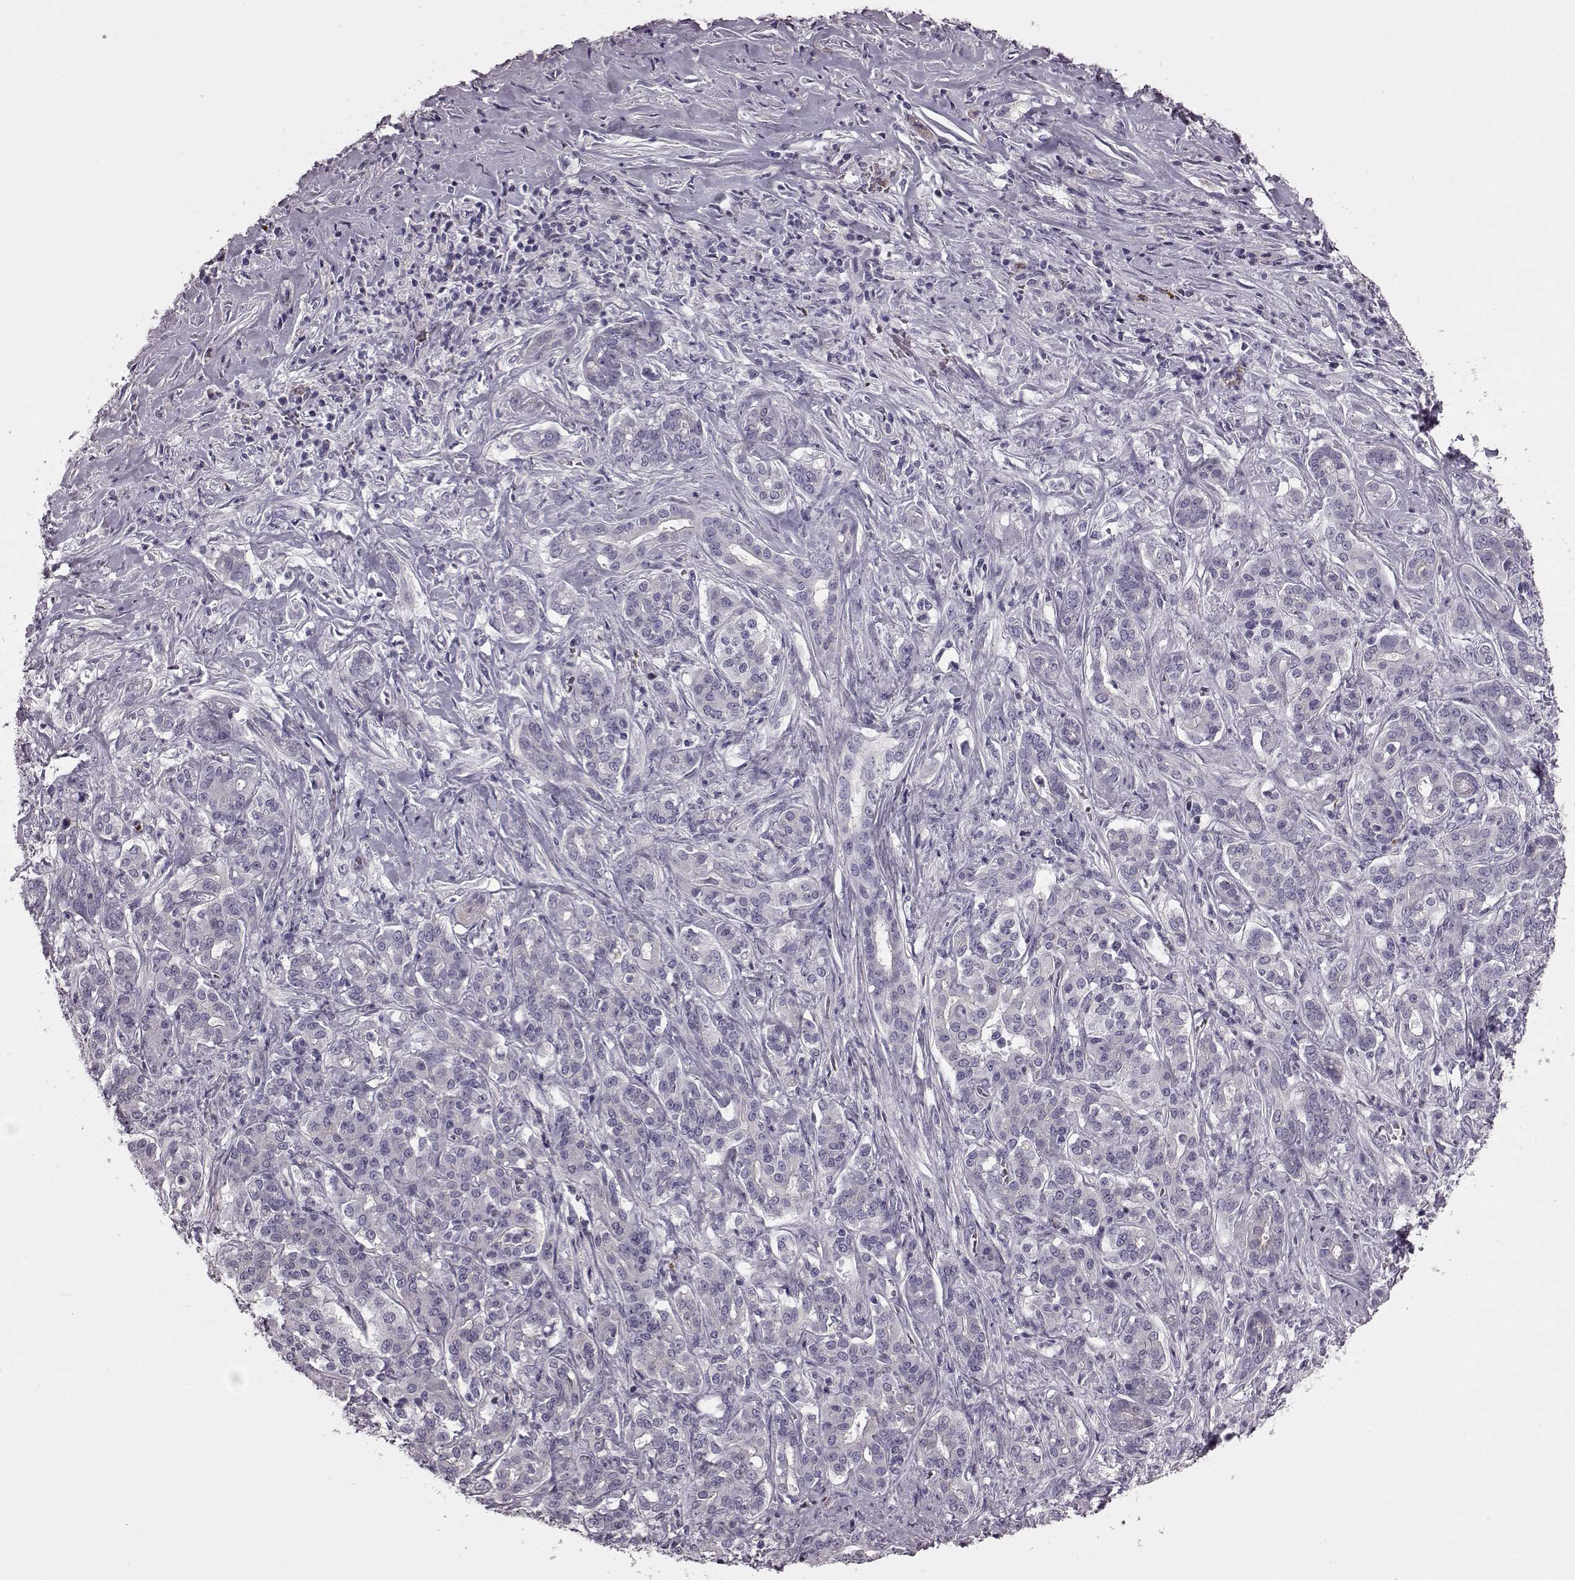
{"staining": {"intensity": "negative", "quantity": "none", "location": "none"}, "tissue": "pancreatic cancer", "cell_type": "Tumor cells", "image_type": "cancer", "snomed": [{"axis": "morphology", "description": "Normal tissue, NOS"}, {"axis": "morphology", "description": "Inflammation, NOS"}, {"axis": "morphology", "description": "Adenocarcinoma, NOS"}, {"axis": "topography", "description": "Pancreas"}], "caption": "Pancreatic cancer stained for a protein using immunohistochemistry (IHC) reveals no expression tumor cells.", "gene": "SNTG1", "patient": {"sex": "male", "age": 57}}